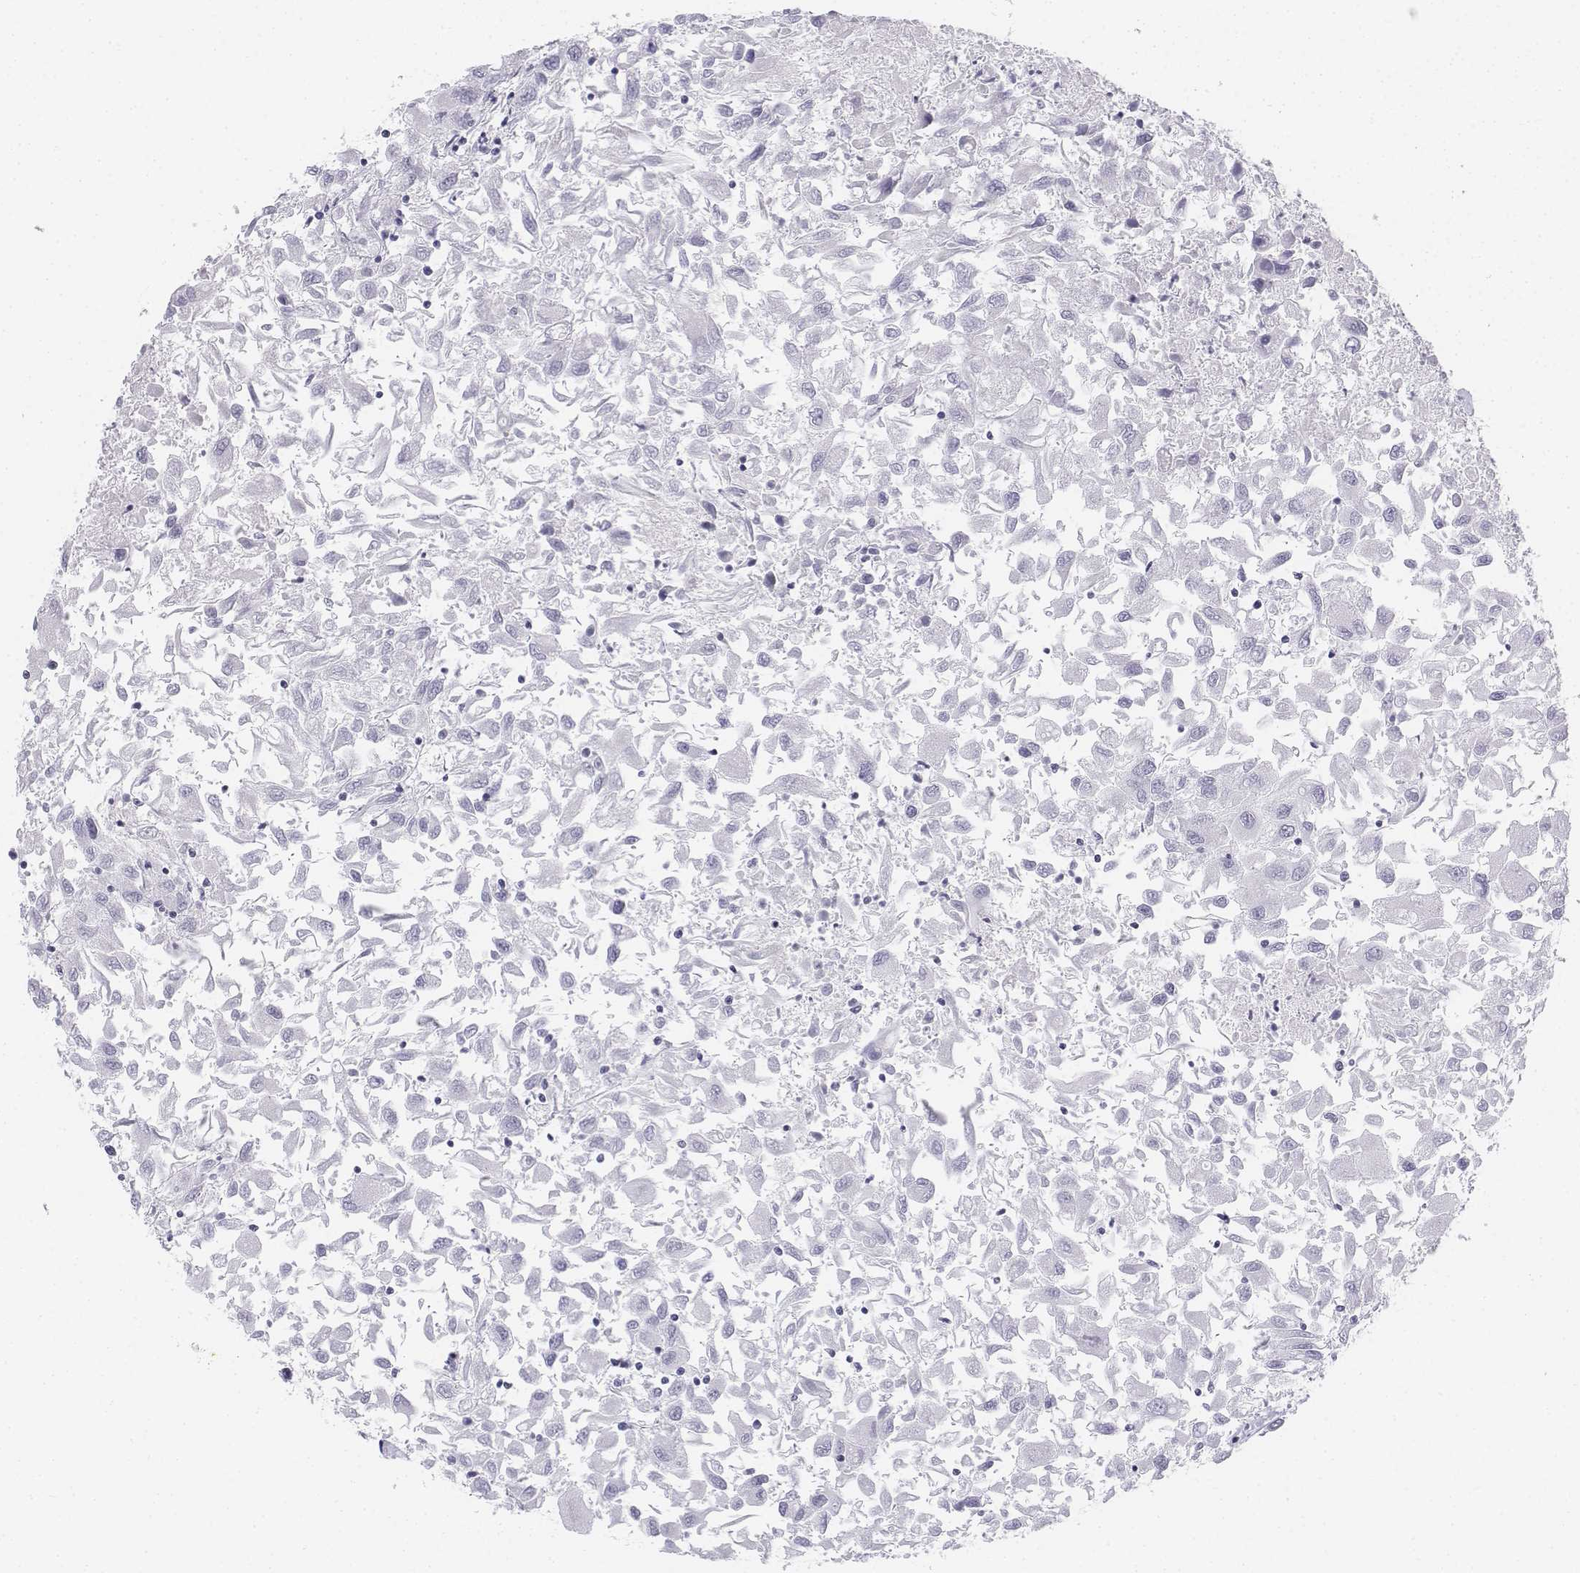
{"staining": {"intensity": "negative", "quantity": "none", "location": "none"}, "tissue": "renal cancer", "cell_type": "Tumor cells", "image_type": "cancer", "snomed": [{"axis": "morphology", "description": "Adenocarcinoma, NOS"}, {"axis": "topography", "description": "Kidney"}], "caption": "Human renal cancer stained for a protein using IHC demonstrates no staining in tumor cells.", "gene": "TH", "patient": {"sex": "female", "age": 76}}